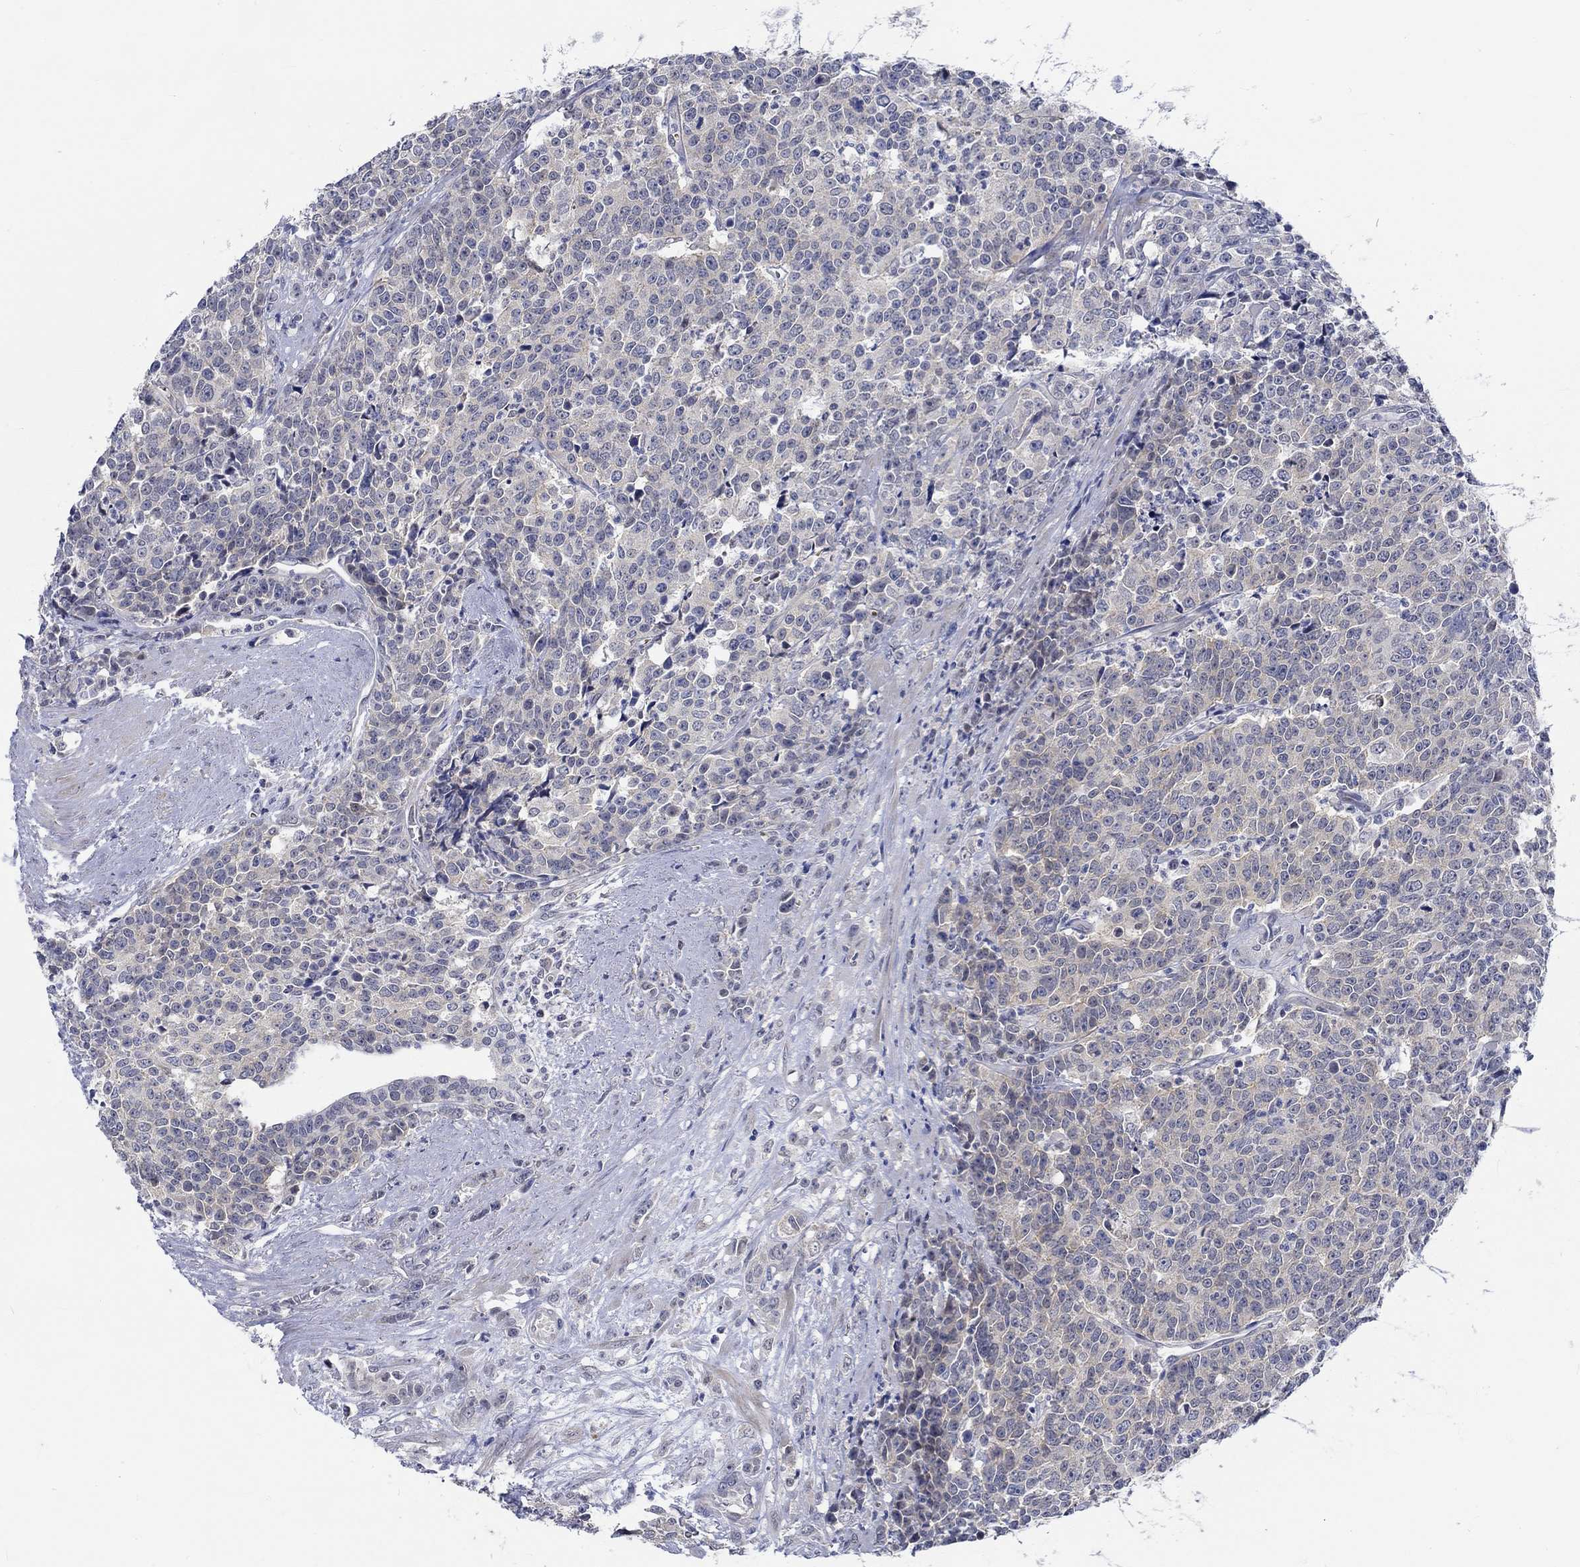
{"staining": {"intensity": "weak", "quantity": "<25%", "location": "cytoplasmic/membranous"}, "tissue": "prostate cancer", "cell_type": "Tumor cells", "image_type": "cancer", "snomed": [{"axis": "morphology", "description": "Adenocarcinoma, NOS"}, {"axis": "topography", "description": "Prostate"}], "caption": "A high-resolution photomicrograph shows immunohistochemistry staining of prostate cancer, which shows no significant staining in tumor cells. (Immunohistochemistry (ihc), brightfield microscopy, high magnification).", "gene": "WASF1", "patient": {"sex": "male", "age": 67}}